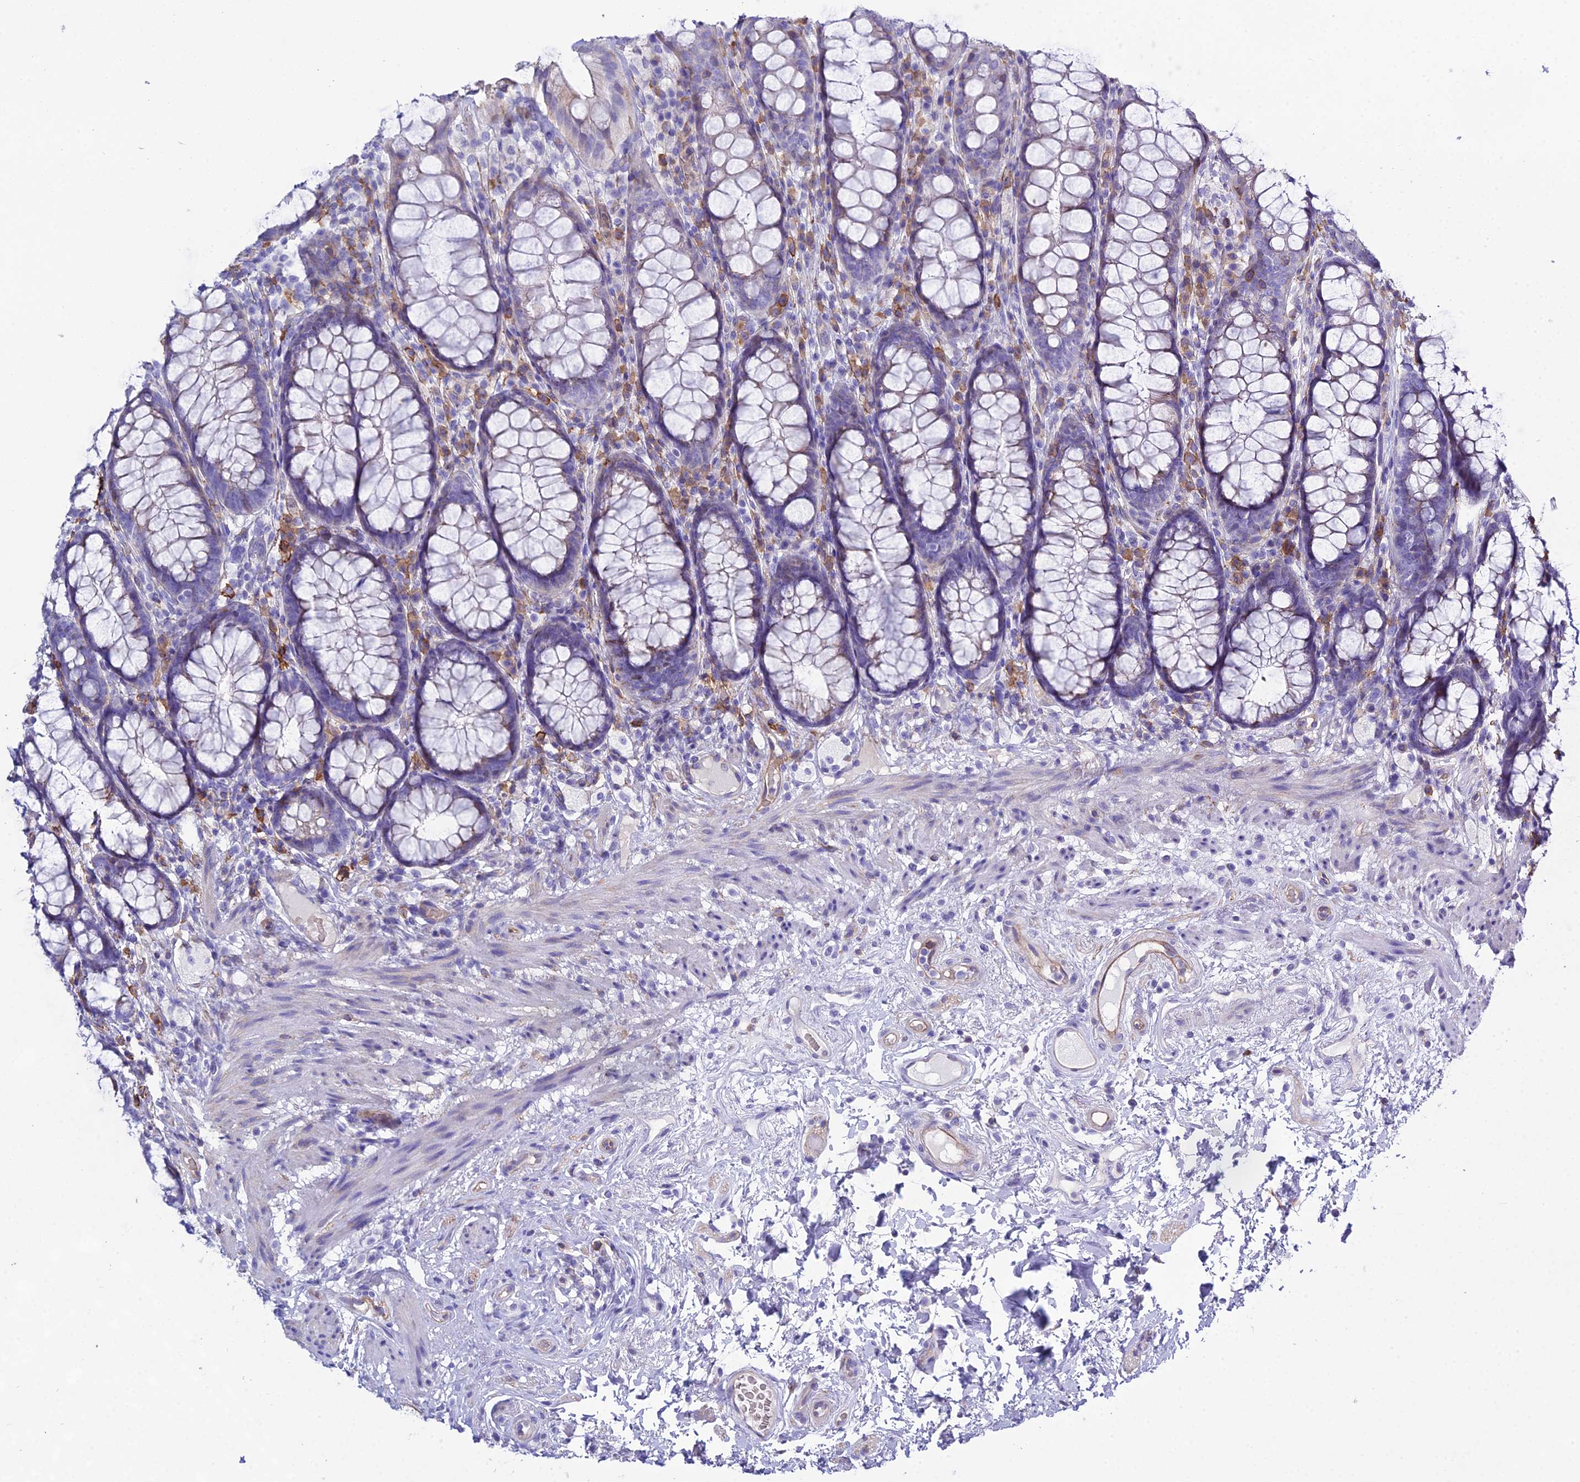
{"staining": {"intensity": "negative", "quantity": "none", "location": "none"}, "tissue": "rectum", "cell_type": "Glandular cells", "image_type": "normal", "snomed": [{"axis": "morphology", "description": "Normal tissue, NOS"}, {"axis": "topography", "description": "Rectum"}], "caption": "Glandular cells are negative for brown protein staining in benign rectum. (Stains: DAB (3,3'-diaminobenzidine) immunohistochemistry with hematoxylin counter stain, Microscopy: brightfield microscopy at high magnification).", "gene": "OR1Q1", "patient": {"sex": "male", "age": 83}}